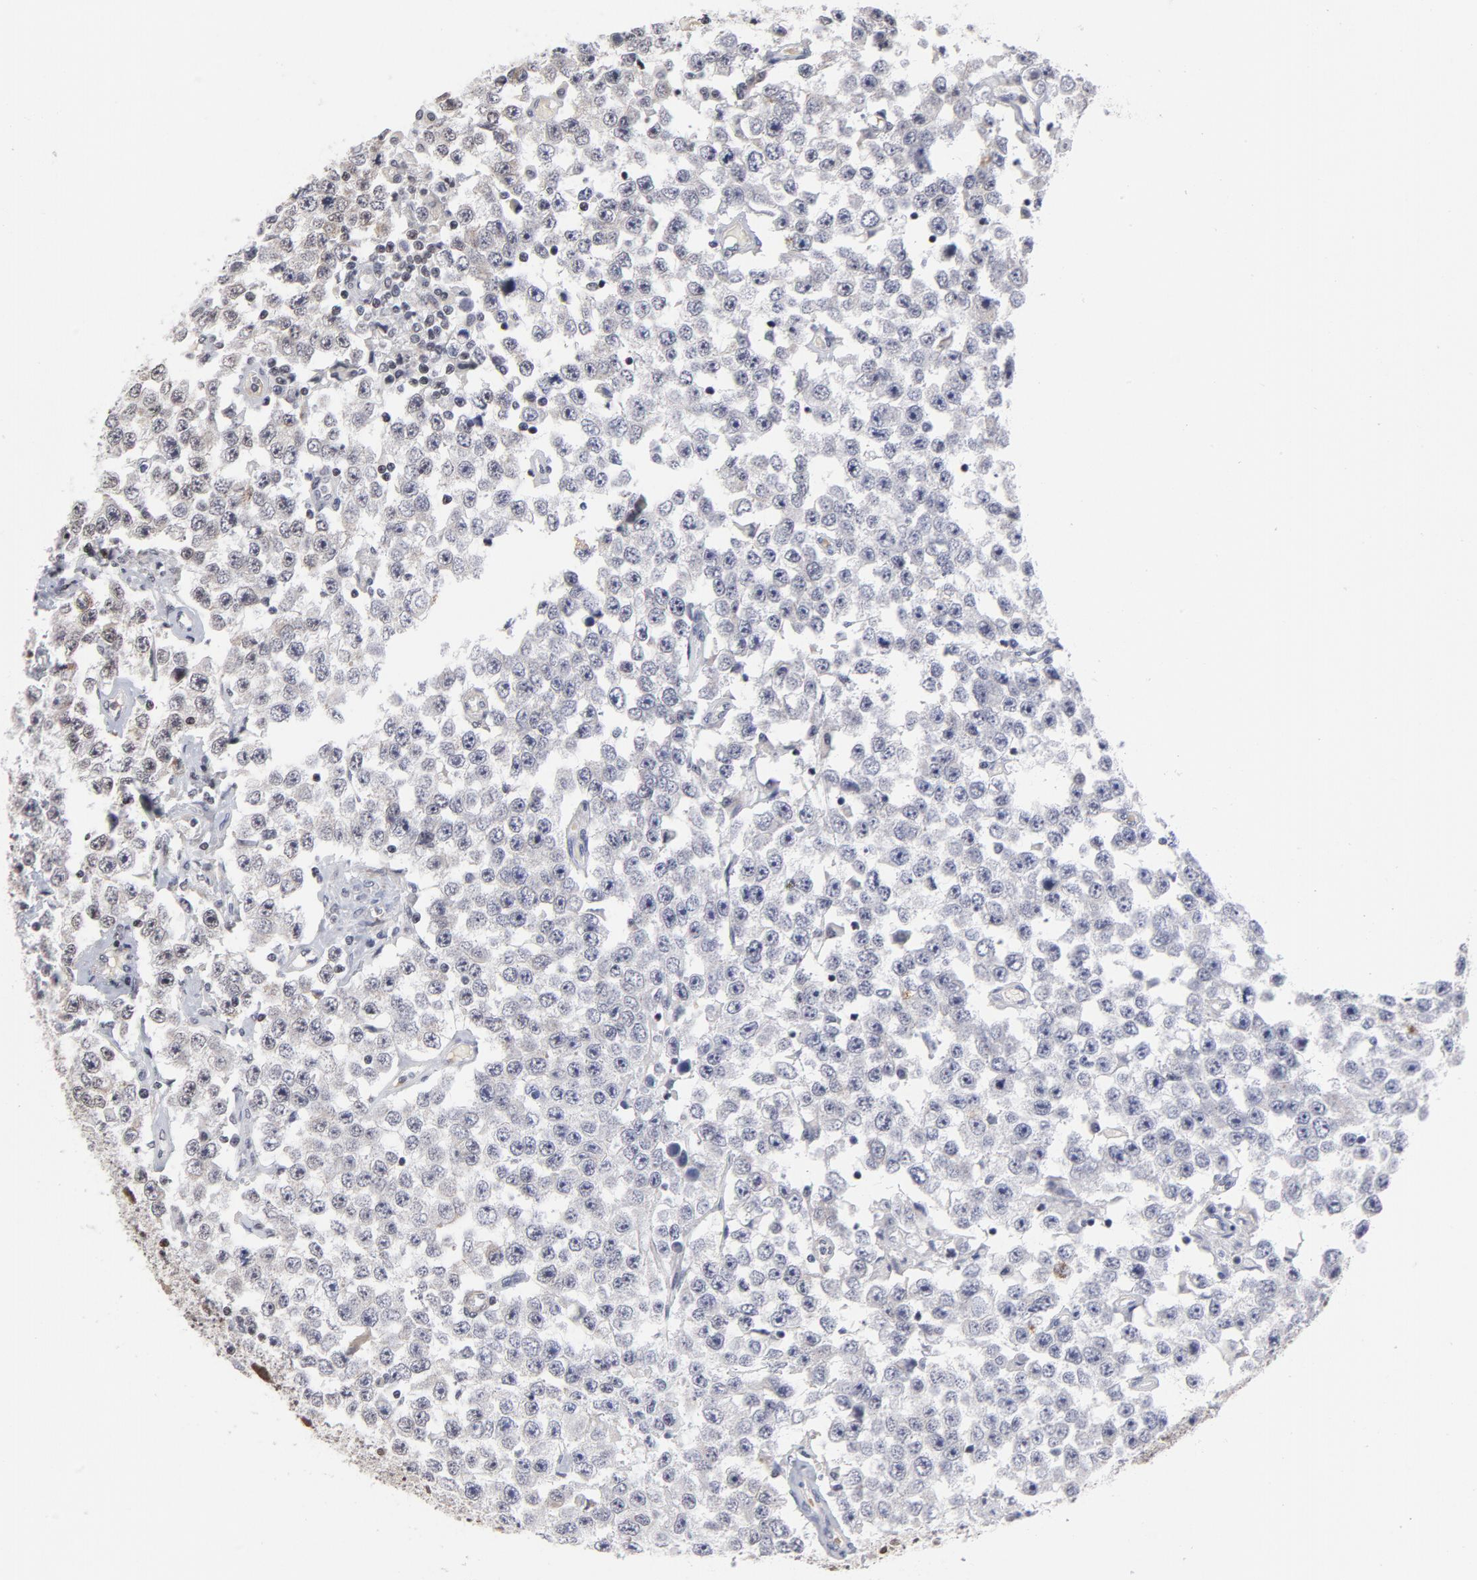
{"staining": {"intensity": "negative", "quantity": "none", "location": "none"}, "tissue": "testis cancer", "cell_type": "Tumor cells", "image_type": "cancer", "snomed": [{"axis": "morphology", "description": "Seminoma, NOS"}, {"axis": "topography", "description": "Testis"}], "caption": "This is an IHC image of testis cancer. There is no positivity in tumor cells.", "gene": "CTCF", "patient": {"sex": "male", "age": 52}}